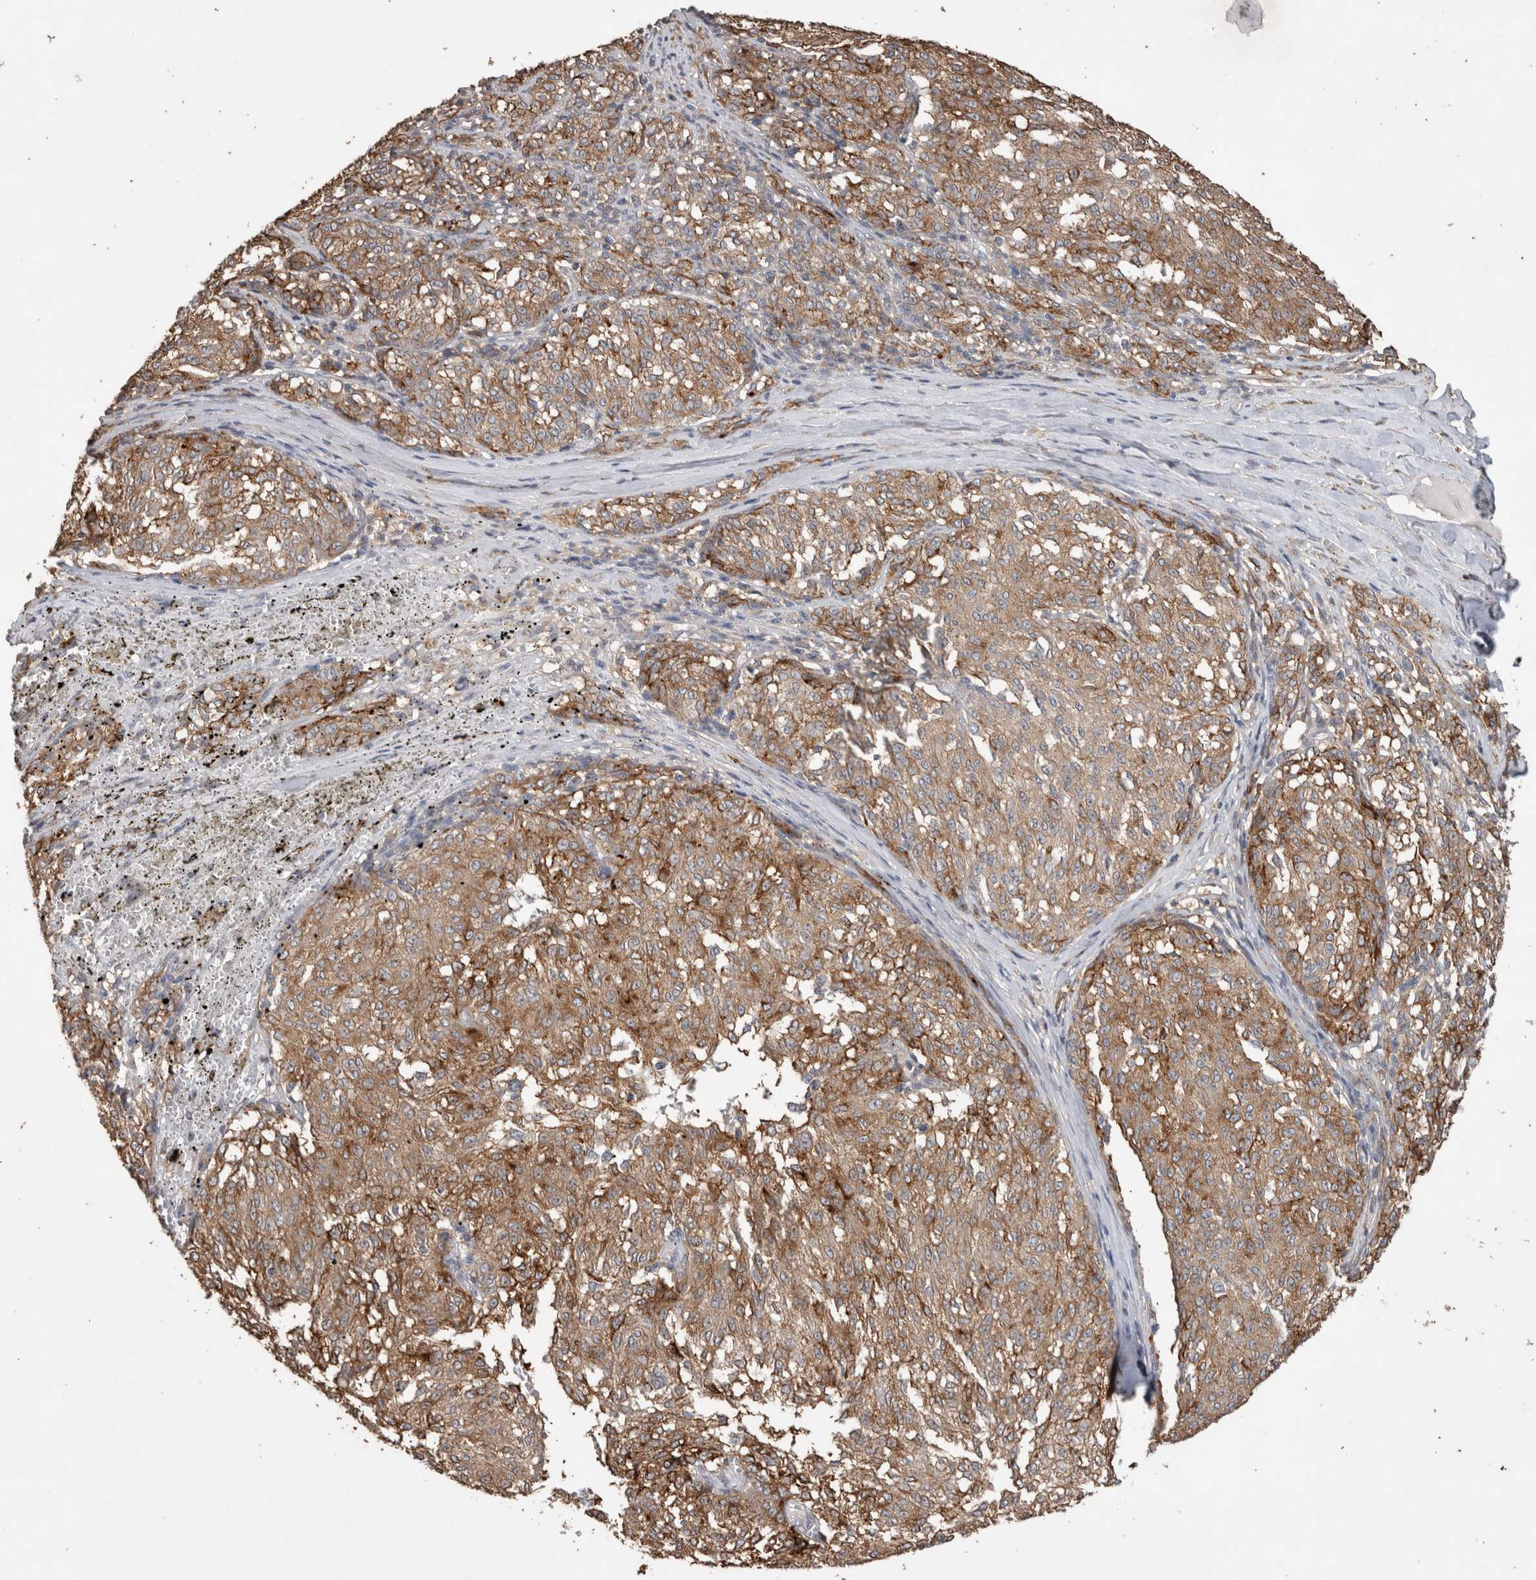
{"staining": {"intensity": "moderate", "quantity": ">75%", "location": "cytoplasmic/membranous"}, "tissue": "melanoma", "cell_type": "Tumor cells", "image_type": "cancer", "snomed": [{"axis": "morphology", "description": "Malignant melanoma, NOS"}, {"axis": "topography", "description": "Skin"}], "caption": "This photomicrograph reveals immunohistochemistry staining of human melanoma, with medium moderate cytoplasmic/membranous expression in about >75% of tumor cells.", "gene": "TRIM5", "patient": {"sex": "female", "age": 72}}